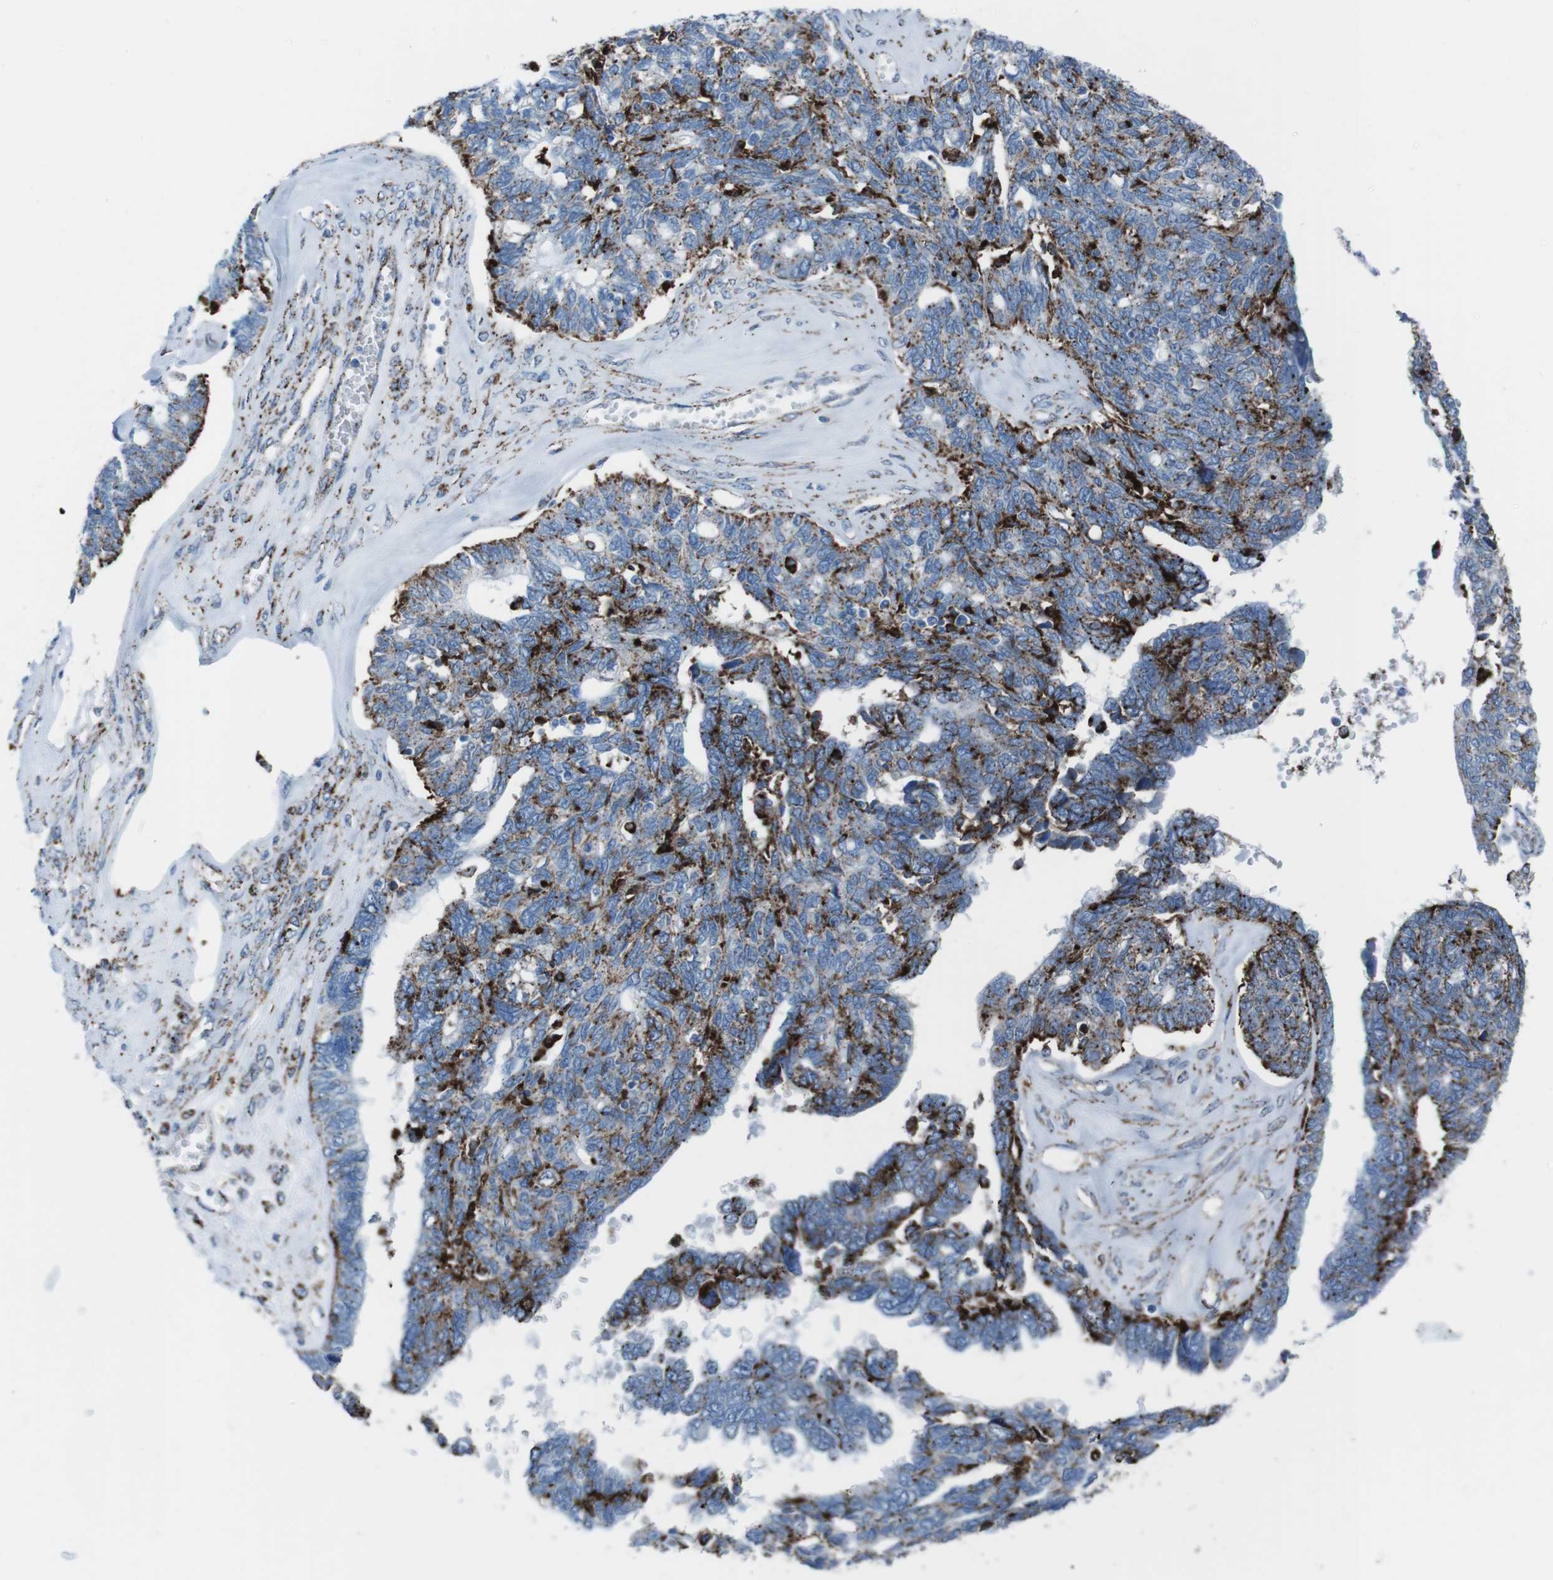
{"staining": {"intensity": "moderate", "quantity": "25%-75%", "location": "cytoplasmic/membranous"}, "tissue": "ovarian cancer", "cell_type": "Tumor cells", "image_type": "cancer", "snomed": [{"axis": "morphology", "description": "Cystadenocarcinoma, serous, NOS"}, {"axis": "topography", "description": "Ovary"}], "caption": "IHC of ovarian cancer (serous cystadenocarcinoma) demonstrates medium levels of moderate cytoplasmic/membranous staining in about 25%-75% of tumor cells. The staining was performed using DAB to visualize the protein expression in brown, while the nuclei were stained in blue with hematoxylin (Magnification: 20x).", "gene": "SCARB2", "patient": {"sex": "female", "age": 79}}